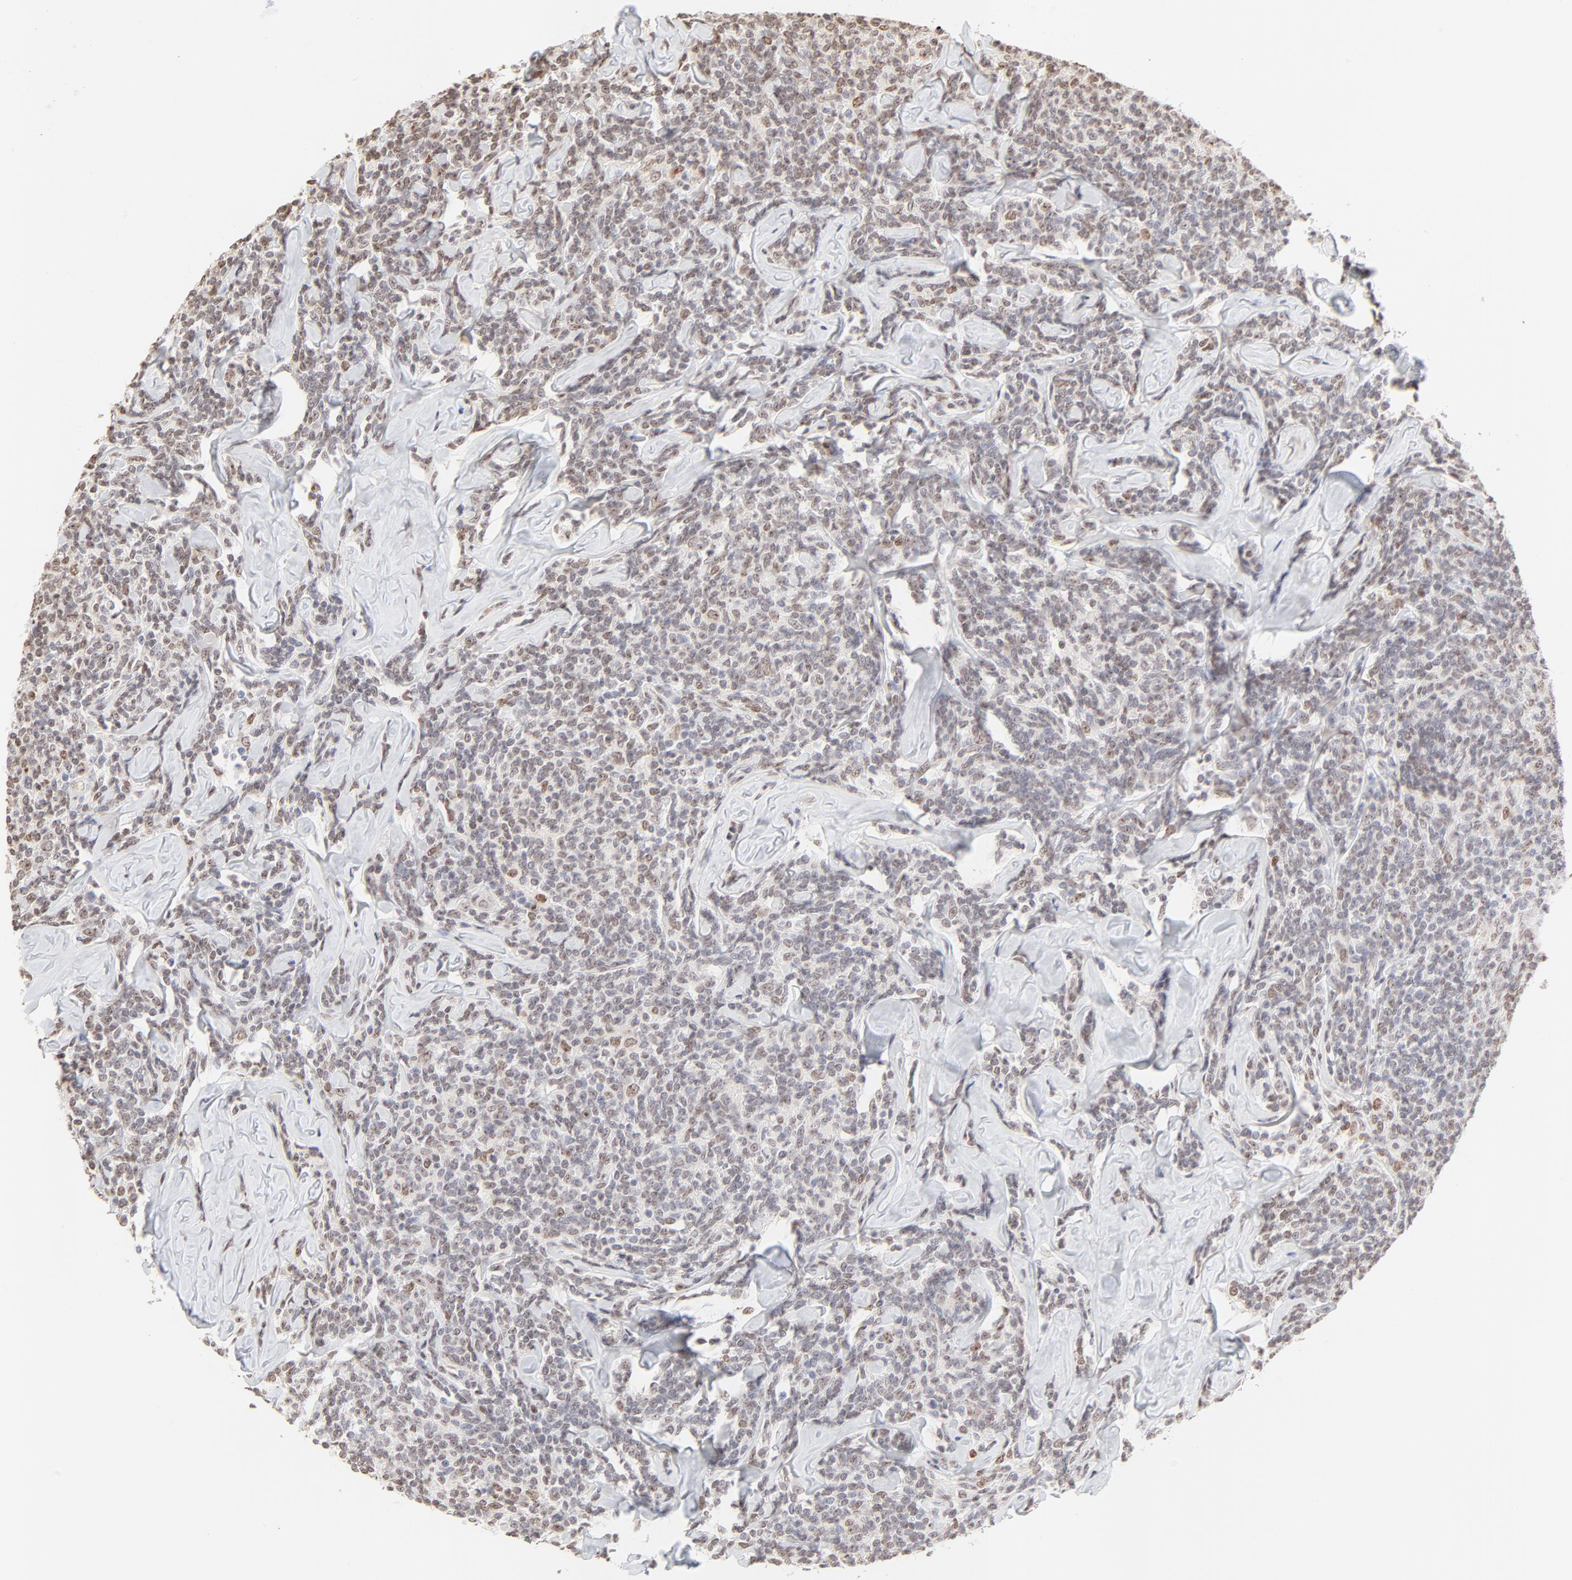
{"staining": {"intensity": "moderate", "quantity": "<25%", "location": "nuclear"}, "tissue": "lymphoma", "cell_type": "Tumor cells", "image_type": "cancer", "snomed": [{"axis": "morphology", "description": "Malignant lymphoma, non-Hodgkin's type, Low grade"}, {"axis": "topography", "description": "Lymph node"}], "caption": "Lymphoma stained with DAB immunohistochemistry (IHC) demonstrates low levels of moderate nuclear staining in approximately <25% of tumor cells.", "gene": "NFIL3", "patient": {"sex": "female", "age": 56}}